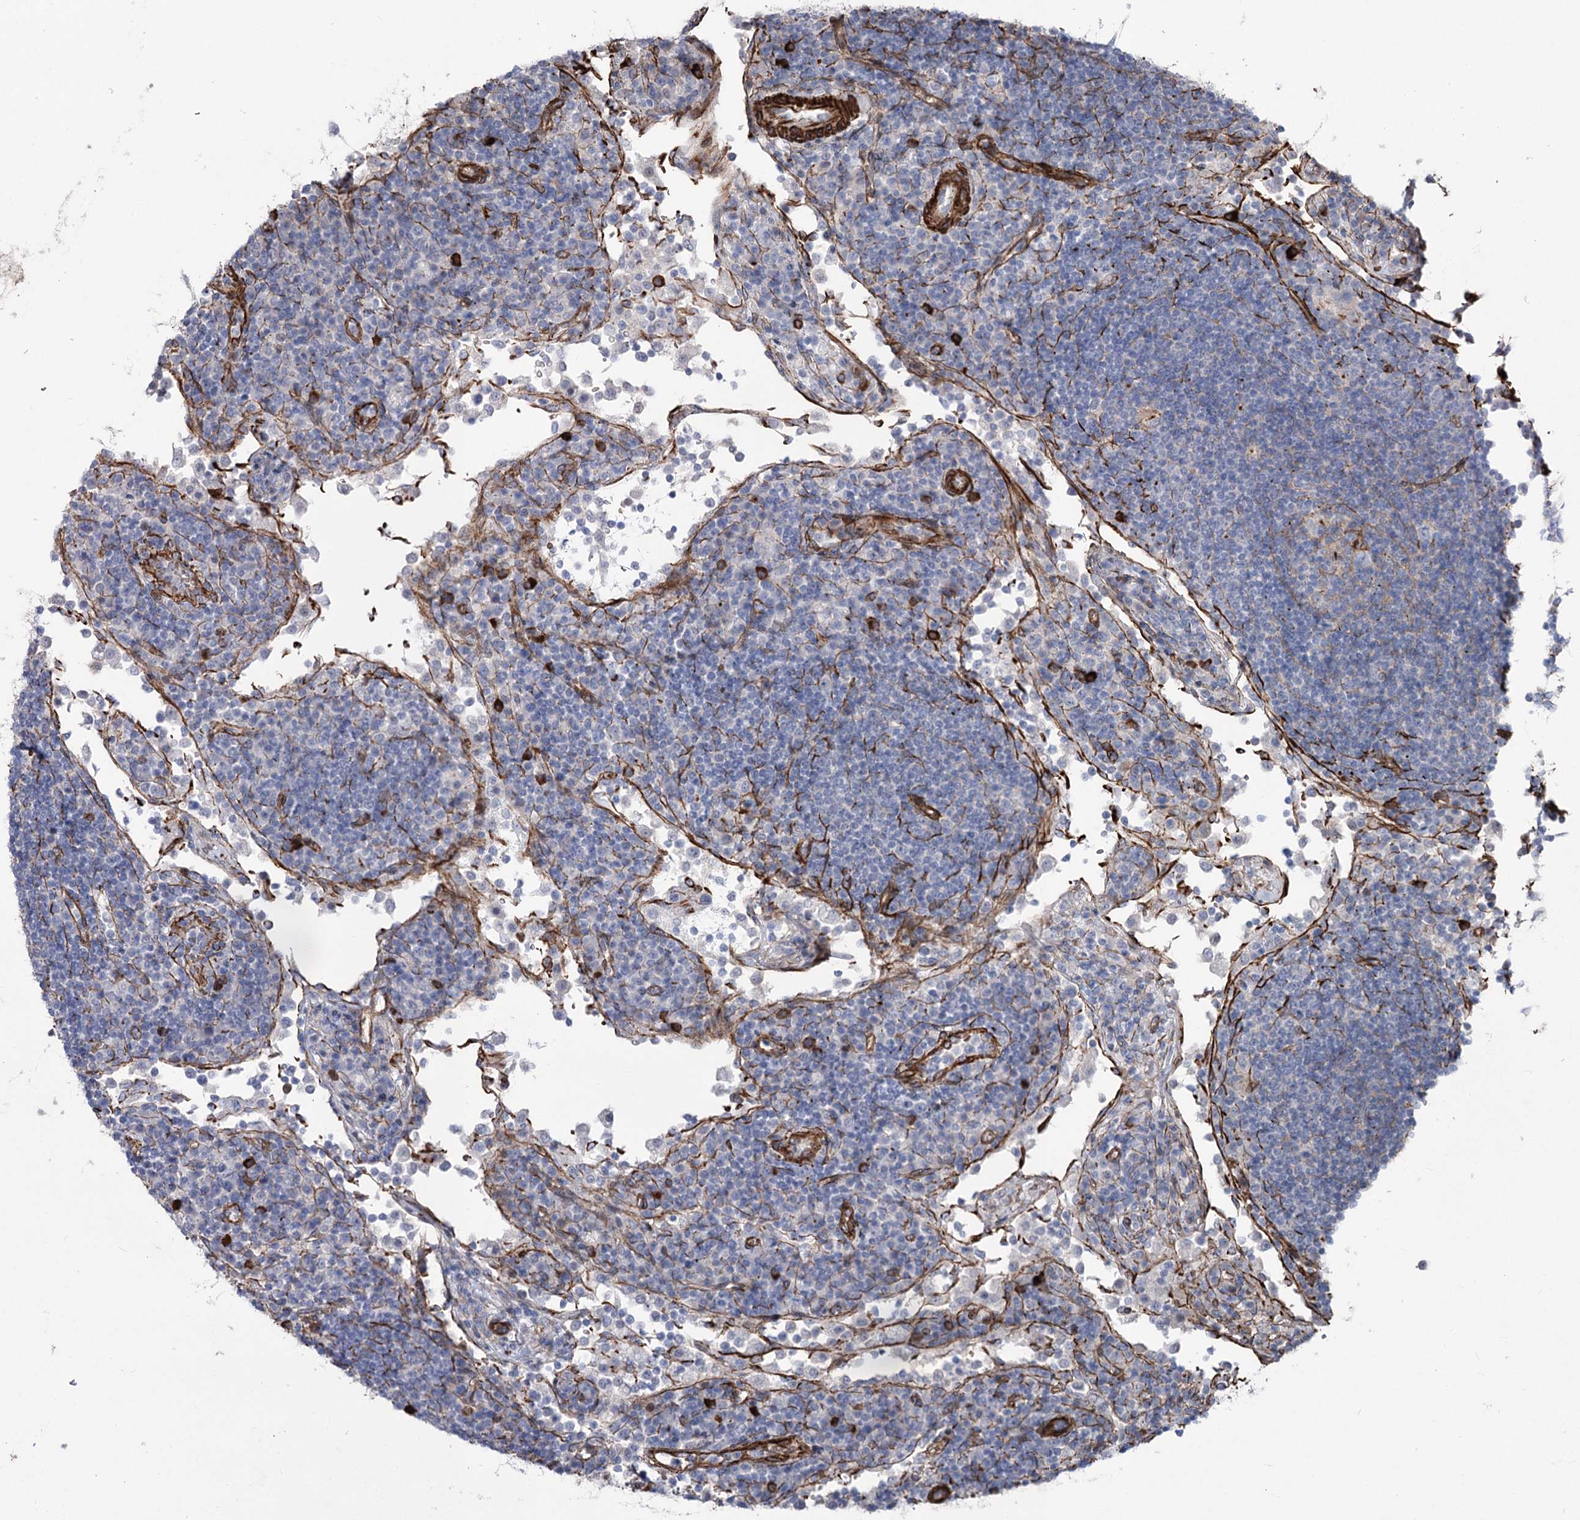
{"staining": {"intensity": "negative", "quantity": "none", "location": "none"}, "tissue": "lymph node", "cell_type": "Germinal center cells", "image_type": "normal", "snomed": [{"axis": "morphology", "description": "Normal tissue, NOS"}, {"axis": "topography", "description": "Lymph node"}], "caption": "Protein analysis of normal lymph node exhibits no significant positivity in germinal center cells. The staining was performed using DAB to visualize the protein expression in brown, while the nuclei were stained in blue with hematoxylin (Magnification: 20x).", "gene": "ARHGAP20", "patient": {"sex": "female", "age": 53}}